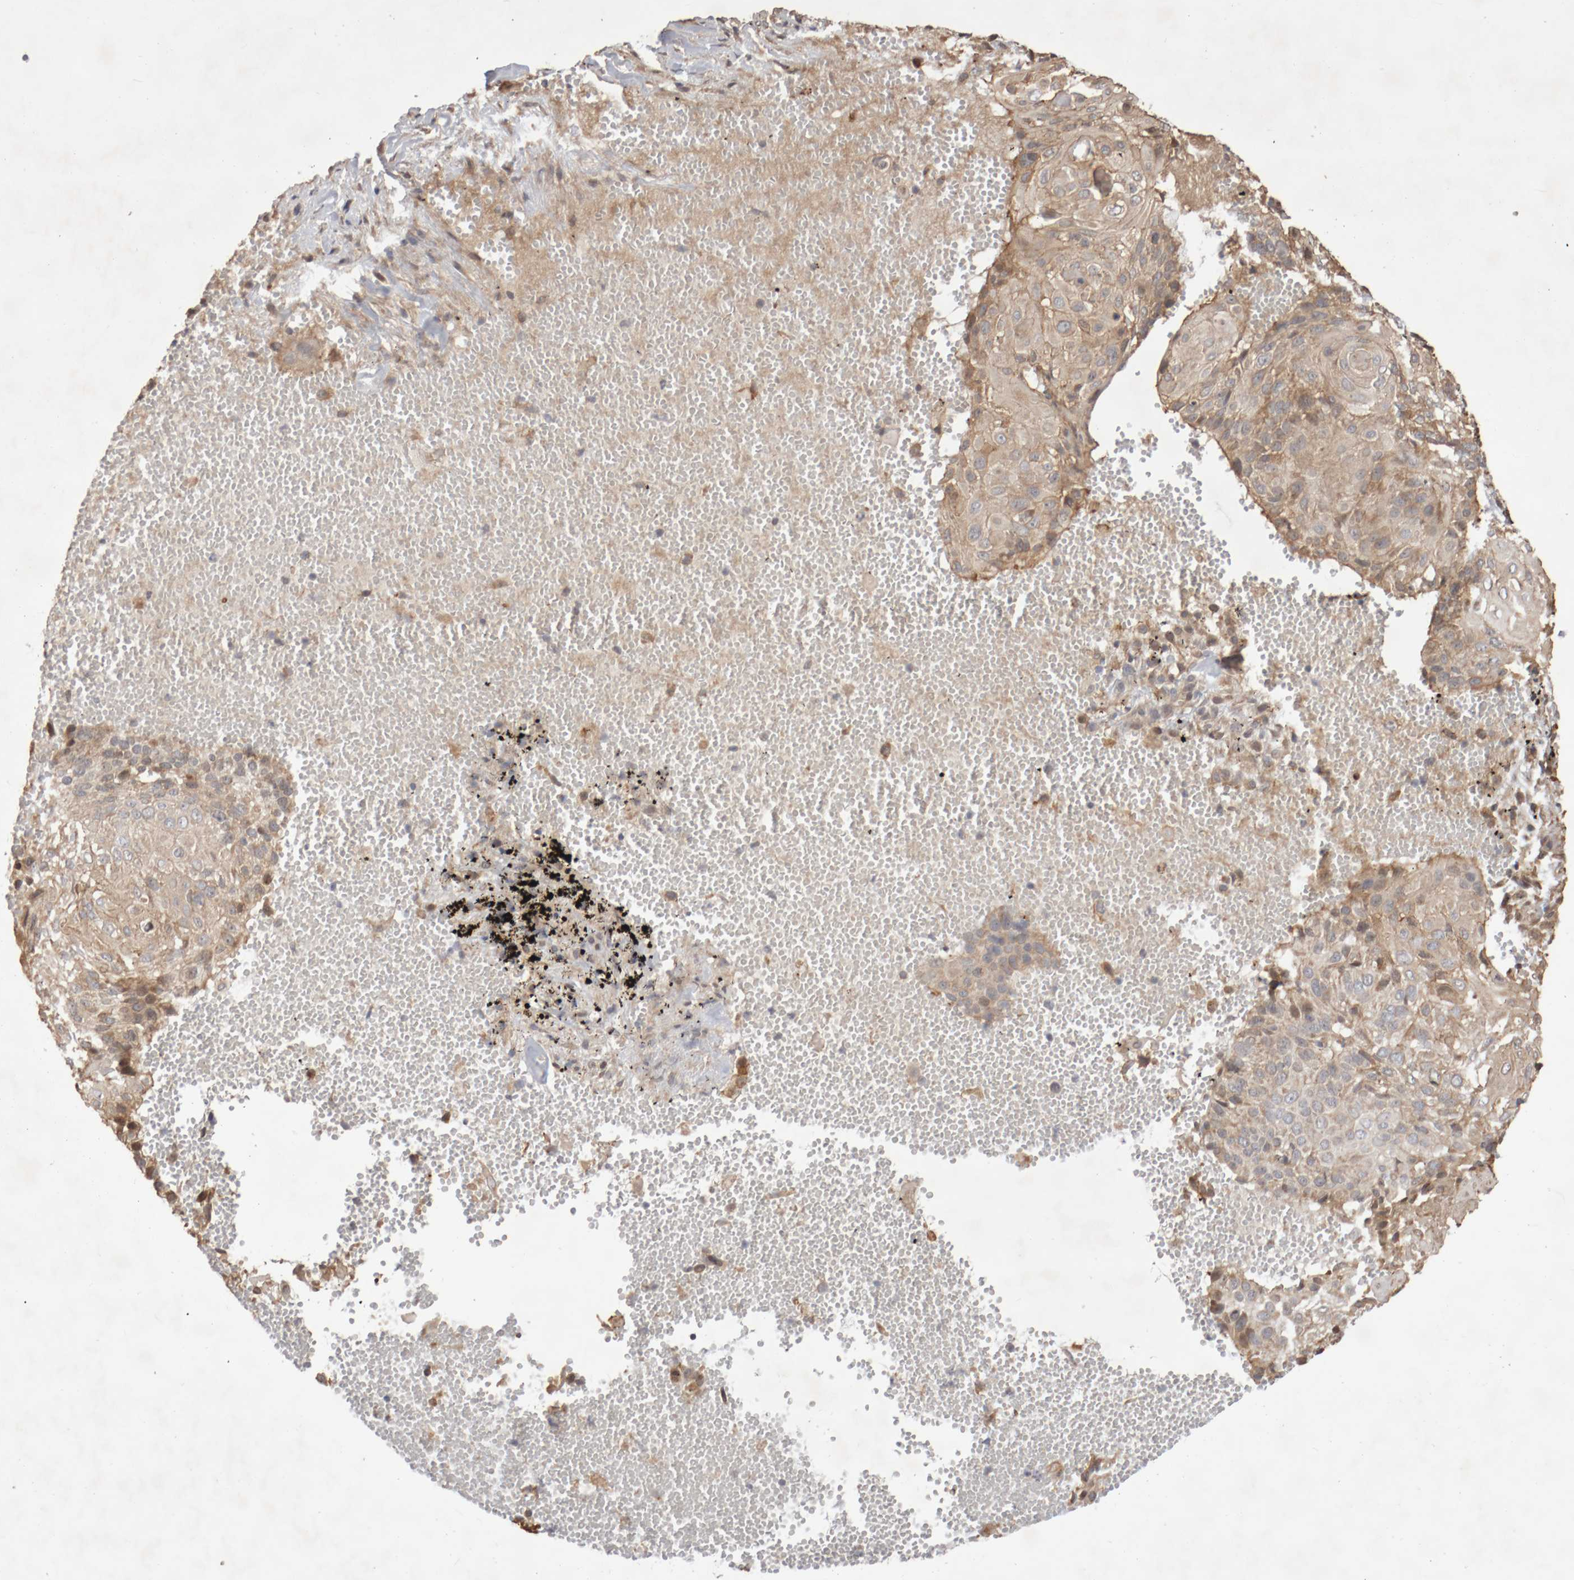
{"staining": {"intensity": "moderate", "quantity": ">75%", "location": "cytoplasmic/membranous"}, "tissue": "cervical cancer", "cell_type": "Tumor cells", "image_type": "cancer", "snomed": [{"axis": "morphology", "description": "Squamous cell carcinoma, NOS"}, {"axis": "topography", "description": "Cervix"}], "caption": "Protein positivity by immunohistochemistry (IHC) exhibits moderate cytoplasmic/membranous positivity in approximately >75% of tumor cells in cervical cancer.", "gene": "DPH7", "patient": {"sex": "female", "age": 74}}